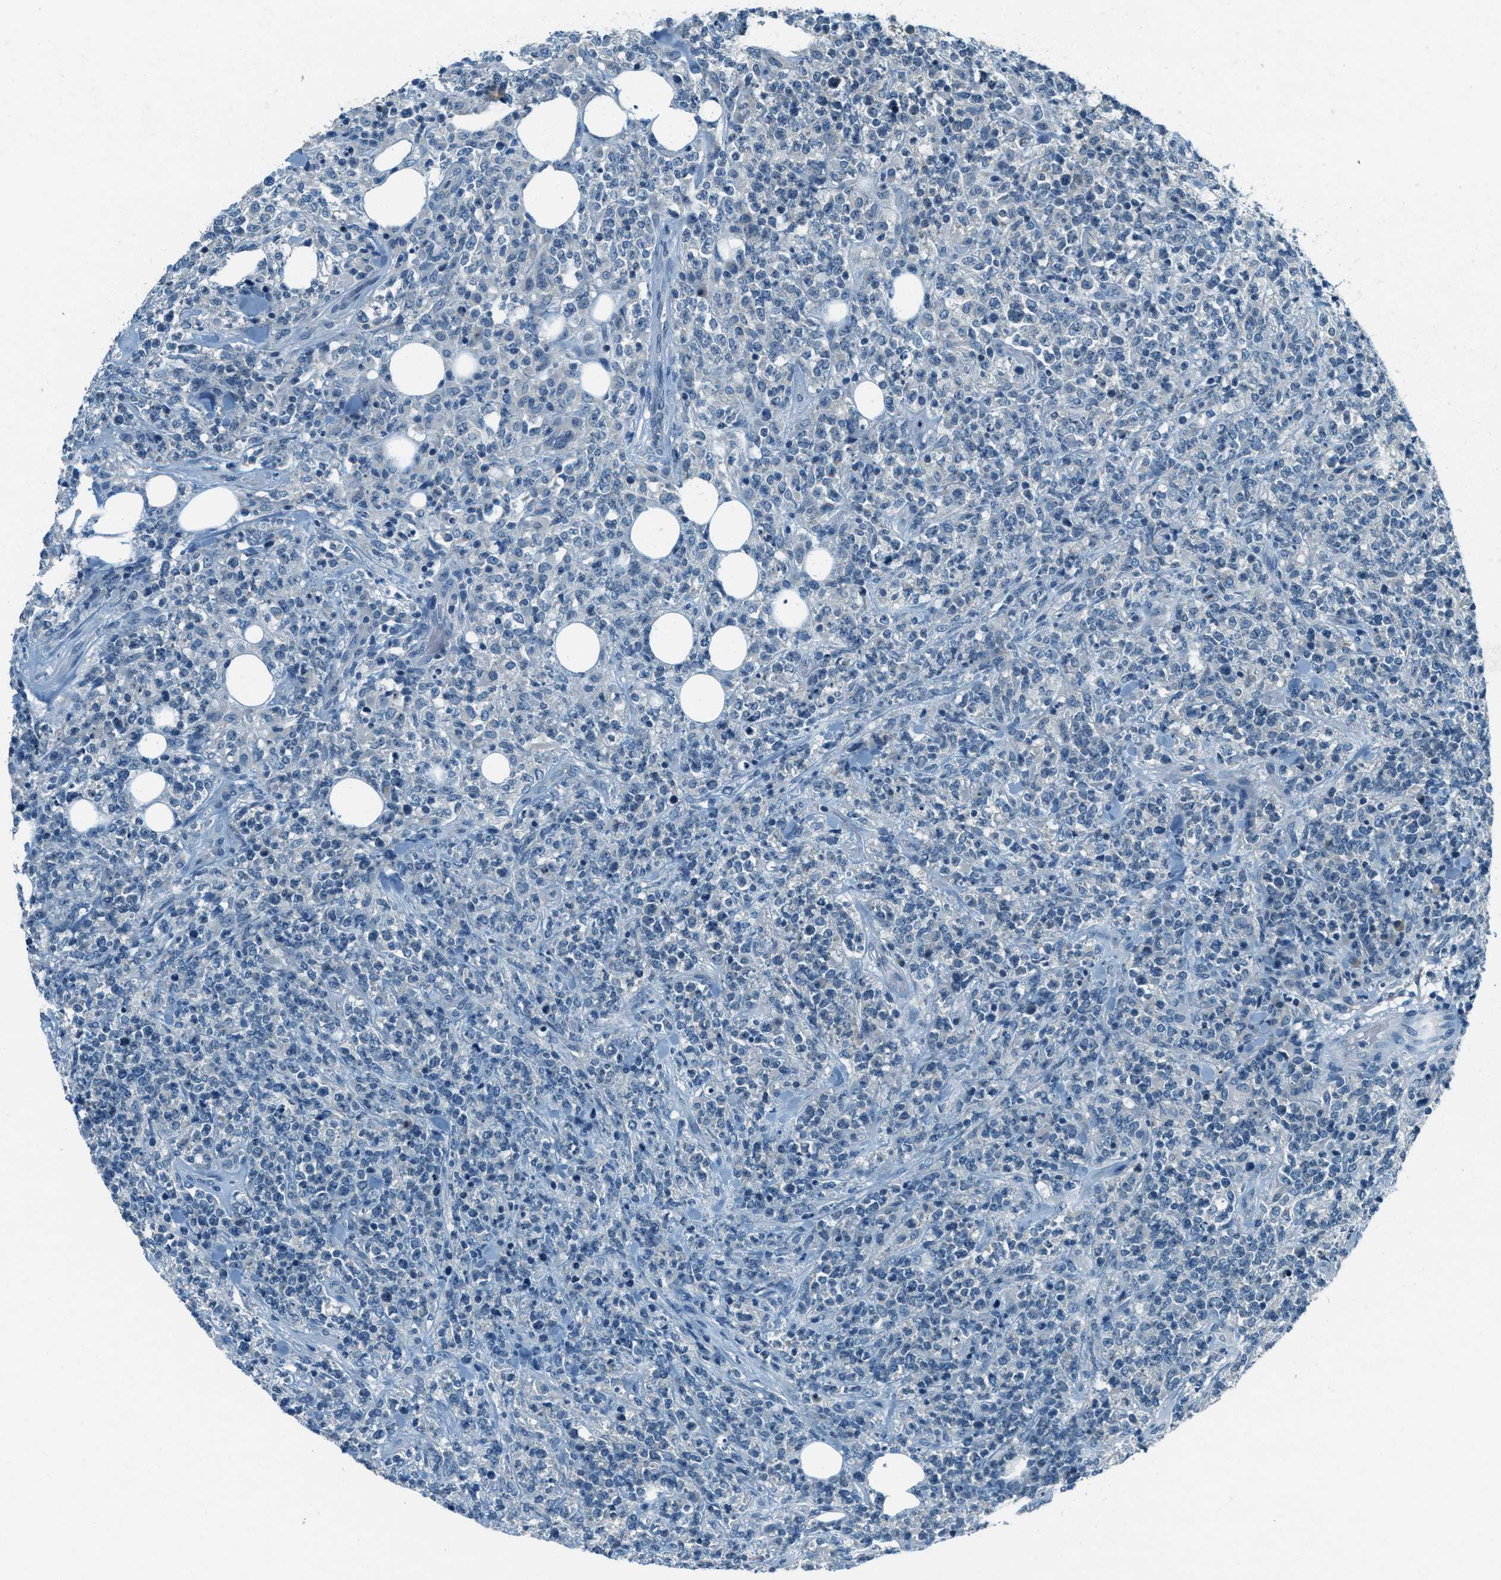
{"staining": {"intensity": "negative", "quantity": "none", "location": "none"}, "tissue": "lymphoma", "cell_type": "Tumor cells", "image_type": "cancer", "snomed": [{"axis": "morphology", "description": "Malignant lymphoma, non-Hodgkin's type, High grade"}, {"axis": "topography", "description": "Soft tissue"}], "caption": "IHC of lymphoma displays no expression in tumor cells. Brightfield microscopy of immunohistochemistry (IHC) stained with DAB (3,3'-diaminobenzidine) (brown) and hematoxylin (blue), captured at high magnification.", "gene": "MSLN", "patient": {"sex": "male", "age": 18}}